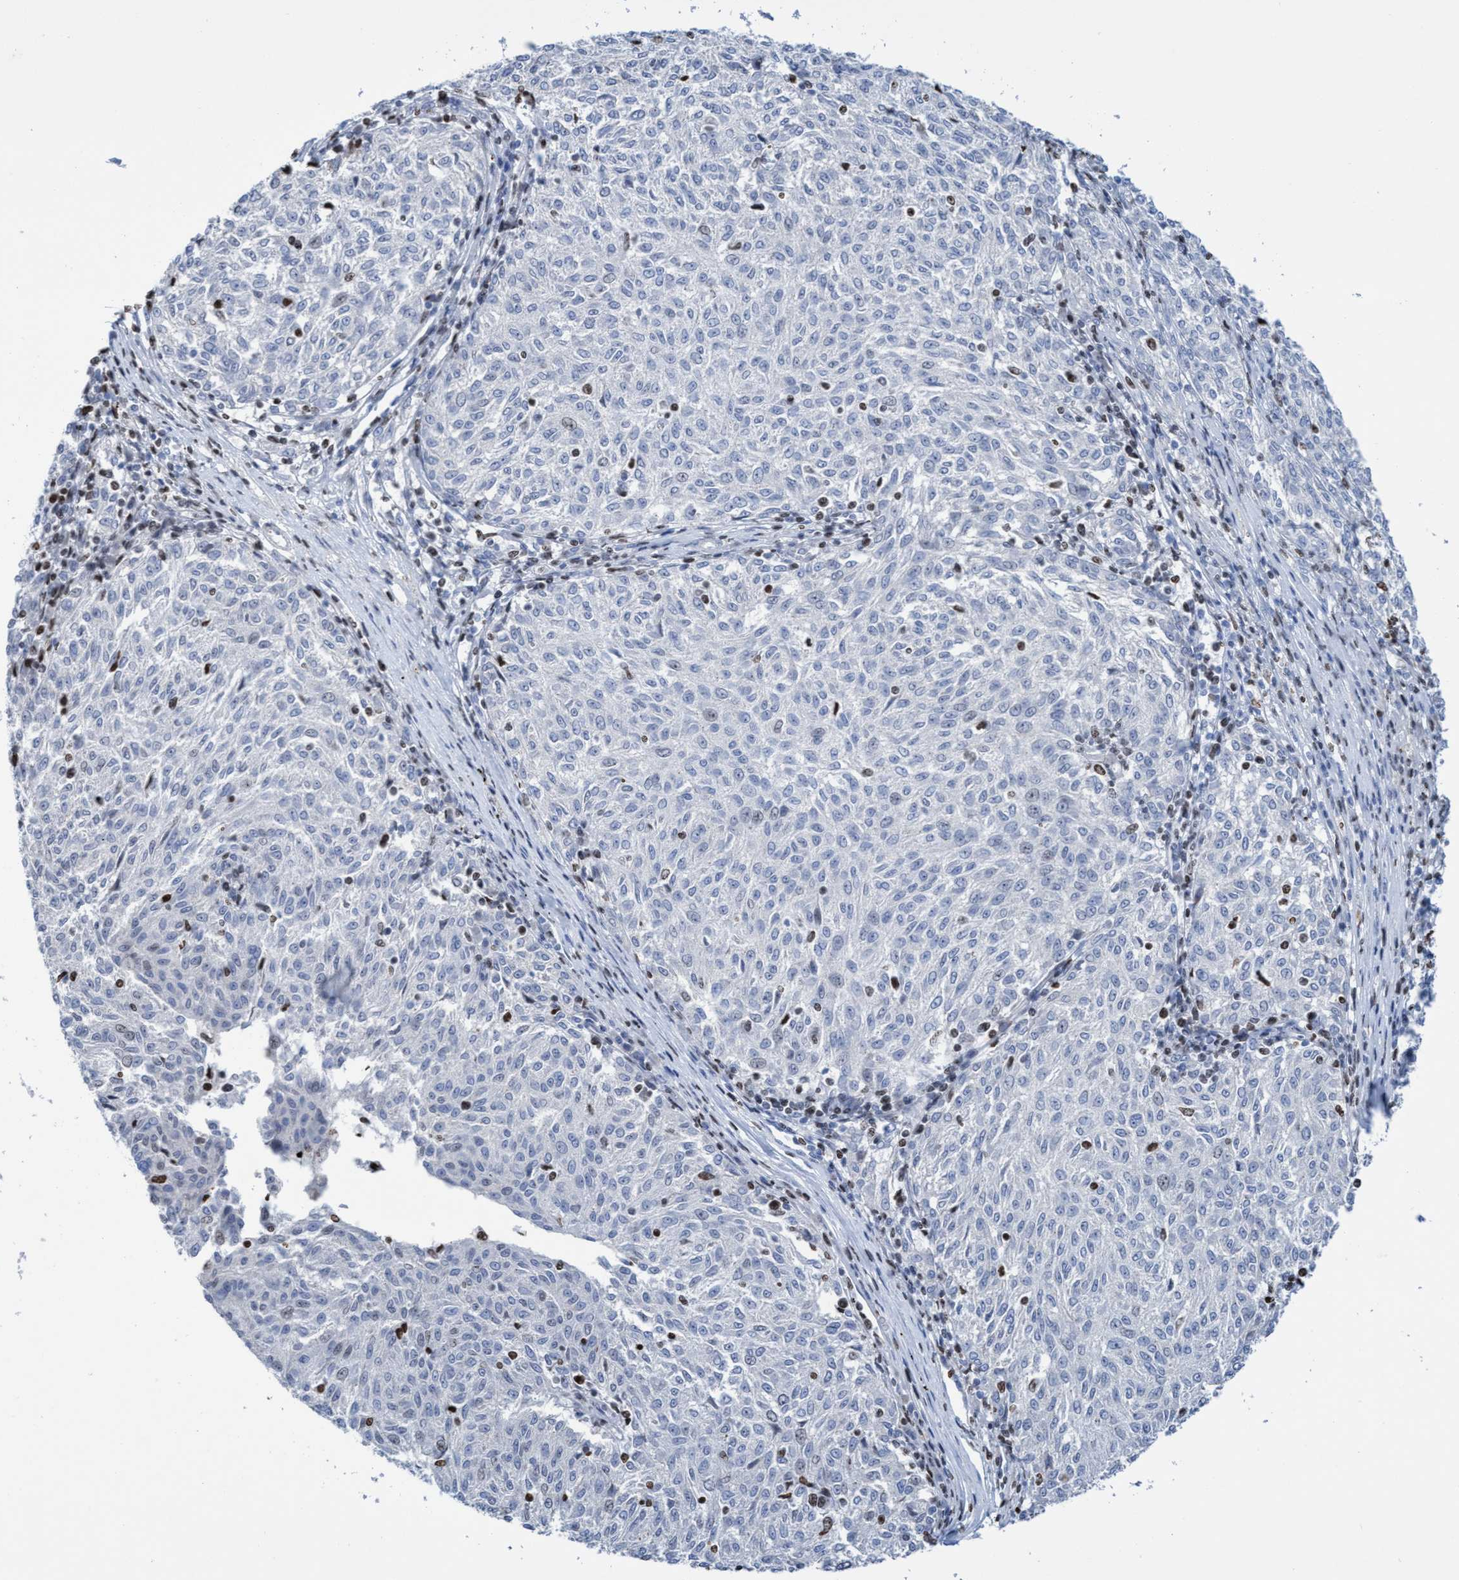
{"staining": {"intensity": "moderate", "quantity": "<25%", "location": "nuclear"}, "tissue": "melanoma", "cell_type": "Tumor cells", "image_type": "cancer", "snomed": [{"axis": "morphology", "description": "Malignant melanoma, NOS"}, {"axis": "topography", "description": "Skin"}], "caption": "A brown stain highlights moderate nuclear positivity of a protein in human malignant melanoma tumor cells. The staining is performed using DAB brown chromogen to label protein expression. The nuclei are counter-stained blue using hematoxylin.", "gene": "CBX2", "patient": {"sex": "female", "age": 72}}